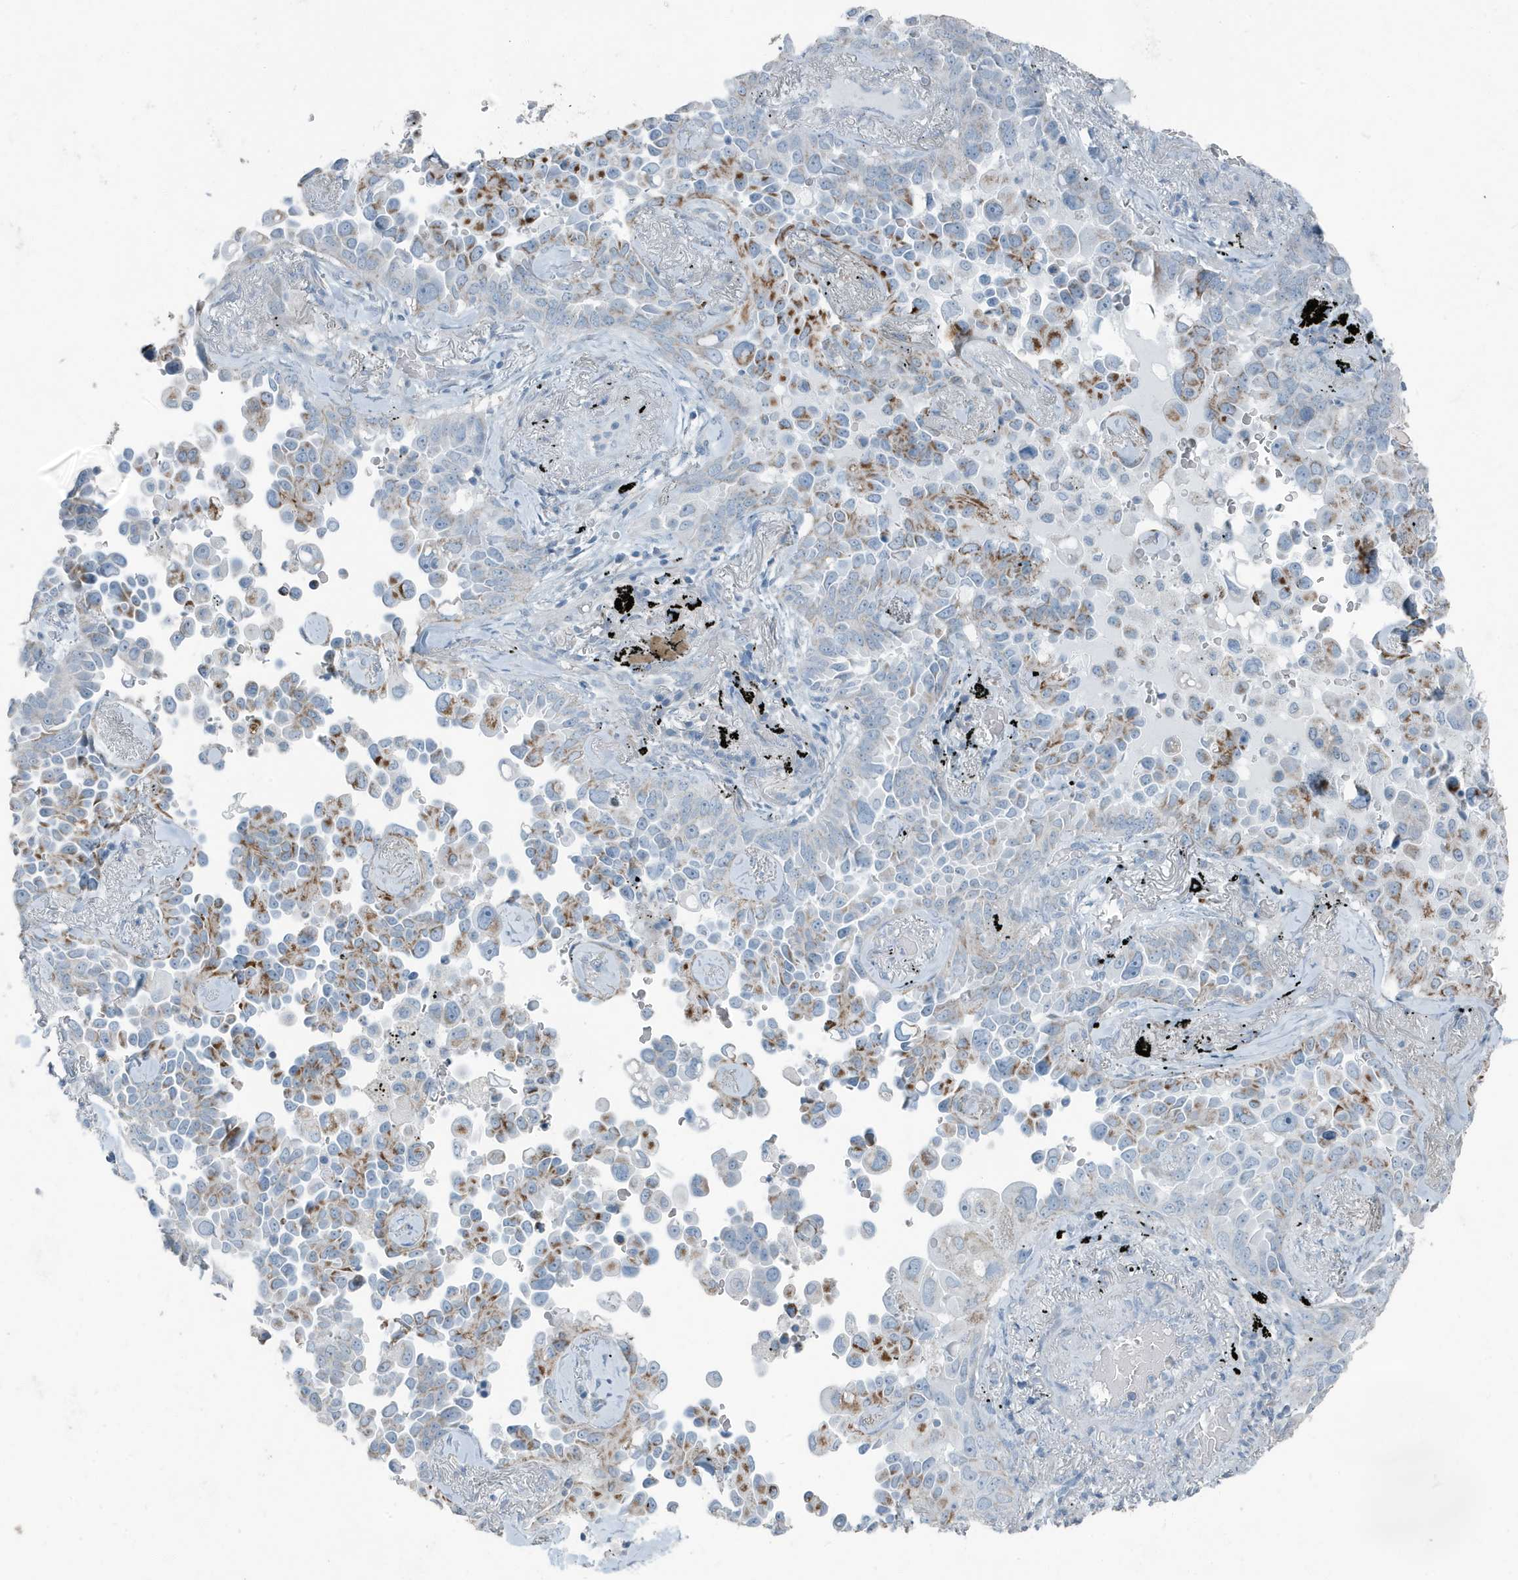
{"staining": {"intensity": "moderate", "quantity": "25%-75%", "location": "cytoplasmic/membranous"}, "tissue": "lung cancer", "cell_type": "Tumor cells", "image_type": "cancer", "snomed": [{"axis": "morphology", "description": "Adenocarcinoma, NOS"}, {"axis": "topography", "description": "Lung"}], "caption": "Immunohistochemical staining of lung adenocarcinoma displays moderate cytoplasmic/membranous protein positivity in about 25%-75% of tumor cells.", "gene": "FAM162A", "patient": {"sex": "female", "age": 67}}